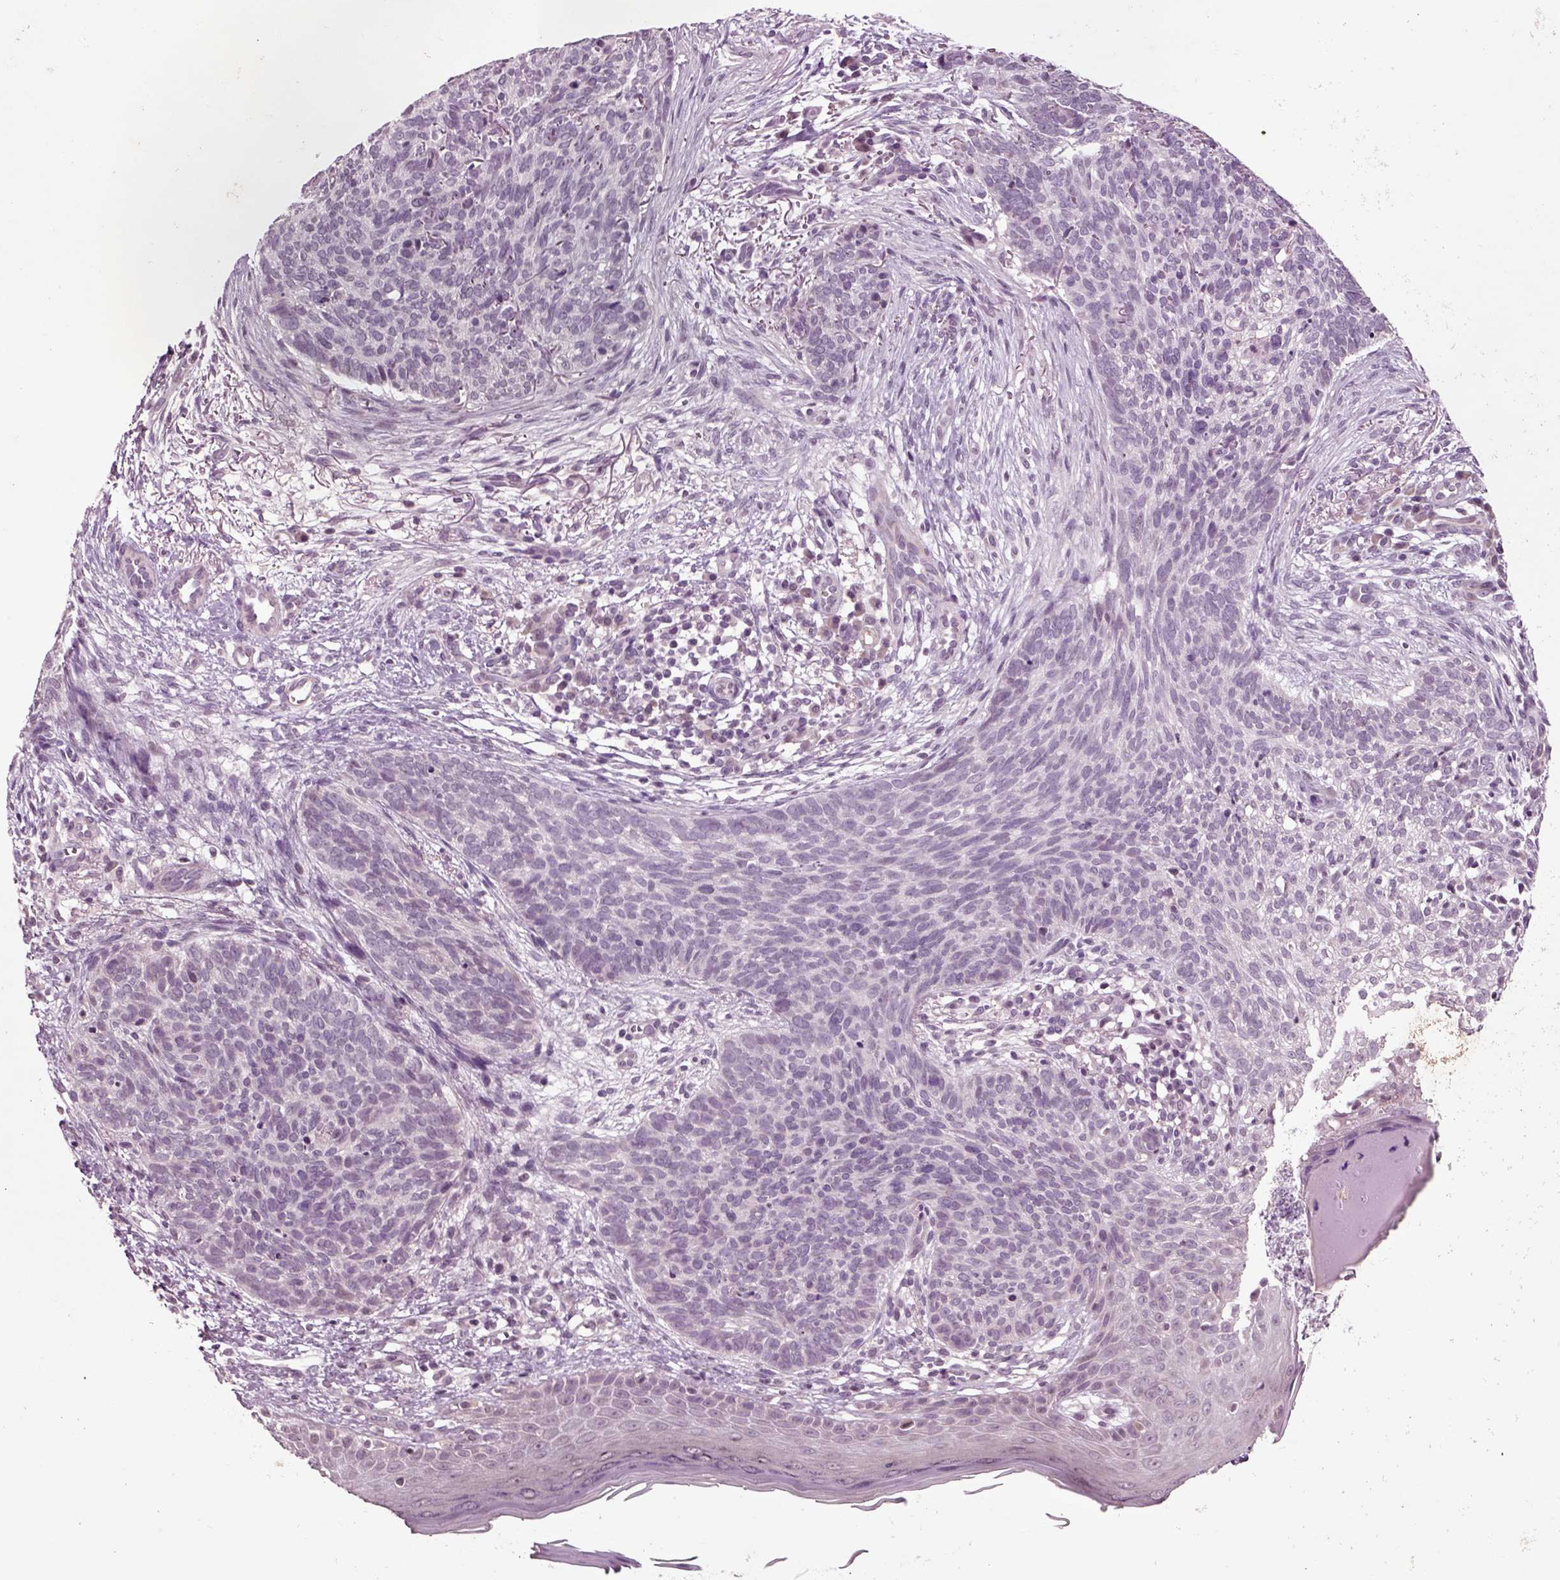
{"staining": {"intensity": "negative", "quantity": "none", "location": "none"}, "tissue": "skin cancer", "cell_type": "Tumor cells", "image_type": "cancer", "snomed": [{"axis": "morphology", "description": "Basal cell carcinoma"}, {"axis": "topography", "description": "Skin"}], "caption": "Basal cell carcinoma (skin) stained for a protein using IHC shows no positivity tumor cells.", "gene": "CHGB", "patient": {"sex": "male", "age": 64}}